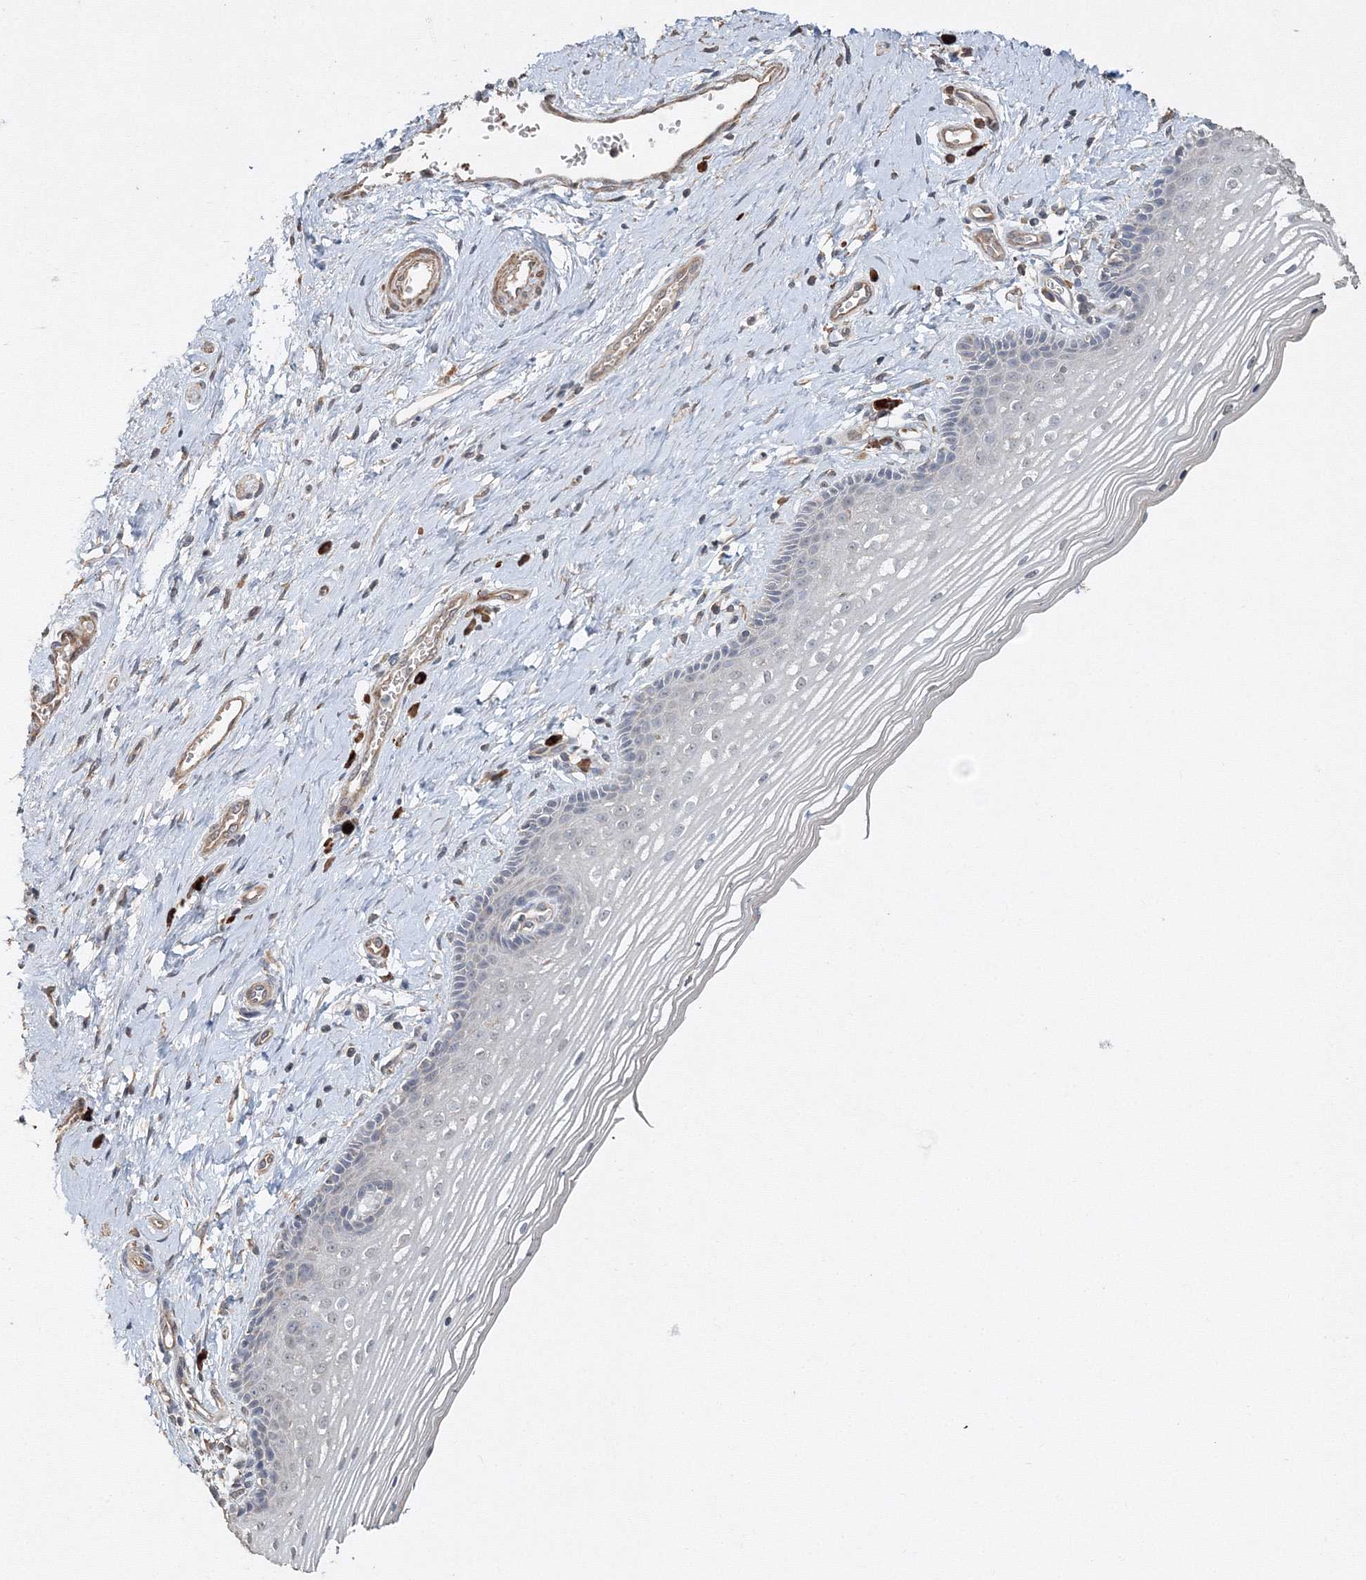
{"staining": {"intensity": "negative", "quantity": "none", "location": "none"}, "tissue": "vagina", "cell_type": "Squamous epithelial cells", "image_type": "normal", "snomed": [{"axis": "morphology", "description": "Normal tissue, NOS"}, {"axis": "topography", "description": "Vagina"}], "caption": "This image is of benign vagina stained with immunohistochemistry (IHC) to label a protein in brown with the nuclei are counter-stained blue. There is no staining in squamous epithelial cells.", "gene": "NALF2", "patient": {"sex": "female", "age": 46}}